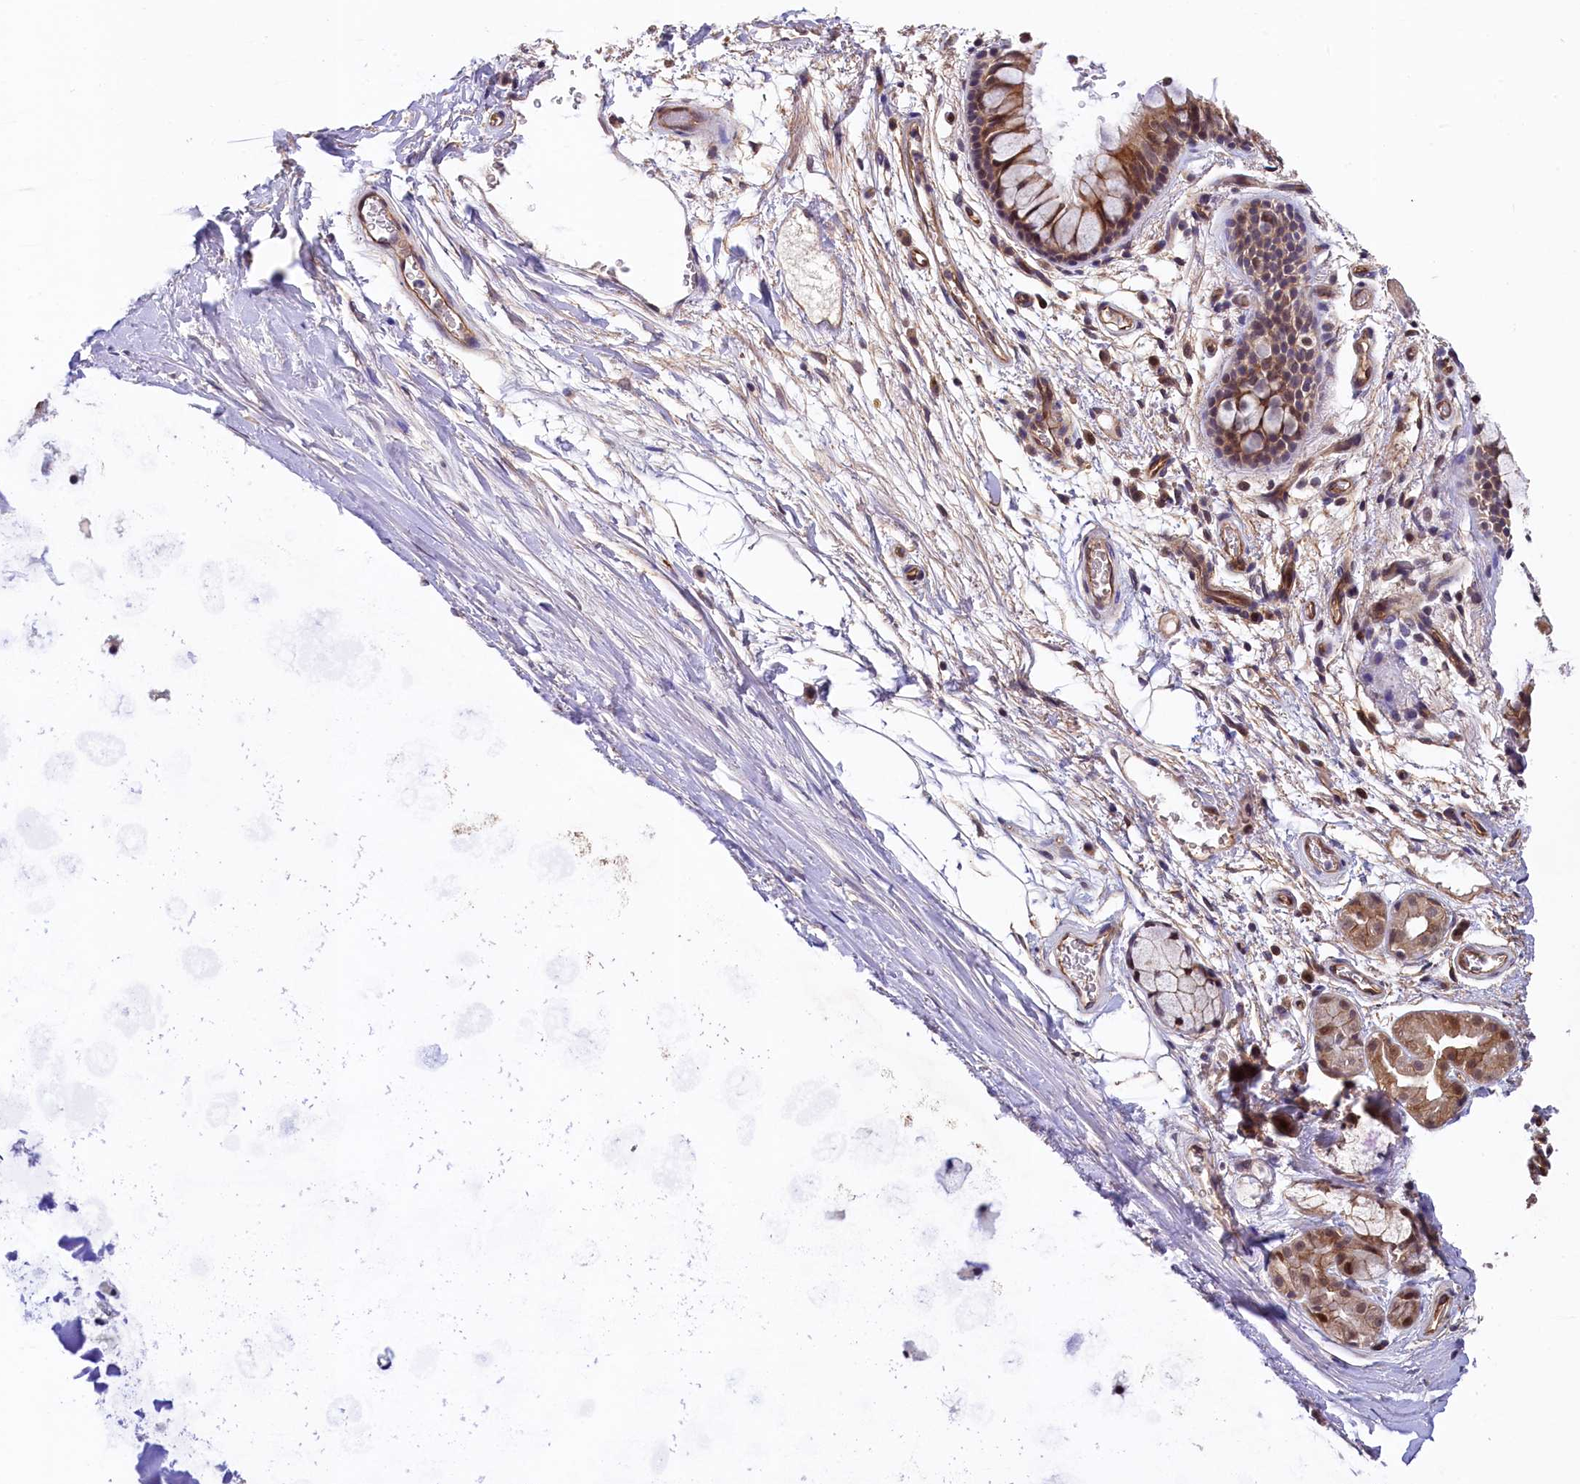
{"staining": {"intensity": "moderate", "quantity": ">75%", "location": "cytoplasmic/membranous"}, "tissue": "bronchus", "cell_type": "Respiratory epithelial cells", "image_type": "normal", "snomed": [{"axis": "morphology", "description": "Normal tissue, NOS"}, {"axis": "topography", "description": "Bronchus"}], "caption": "Immunohistochemistry (DAB) staining of benign bronchus reveals moderate cytoplasmic/membranous protein positivity in approximately >75% of respiratory epithelial cells. (DAB = brown stain, brightfield microscopy at high magnification).", "gene": "ARL14EP", "patient": {"sex": "male", "age": 65}}